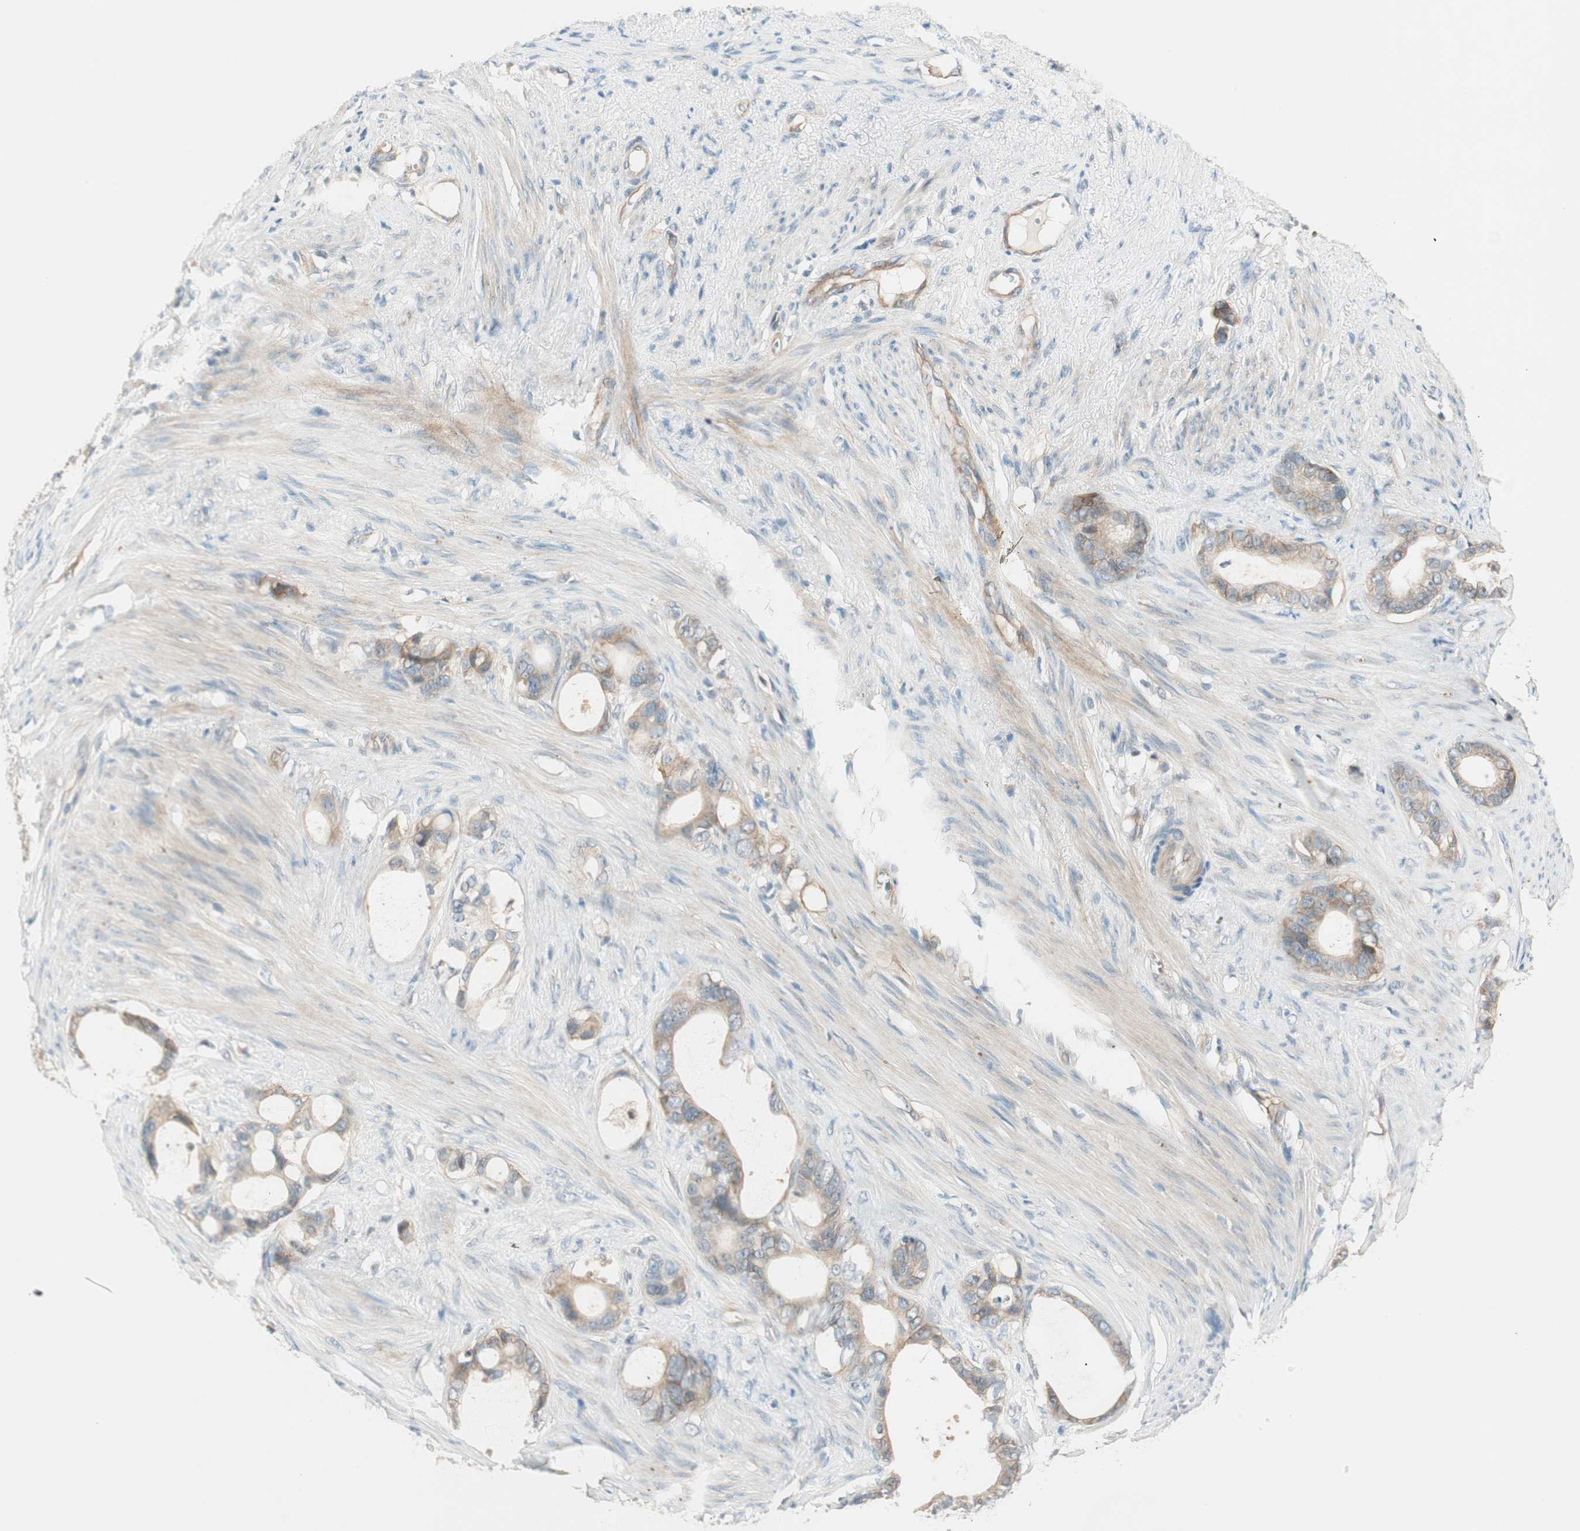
{"staining": {"intensity": "moderate", "quantity": ">75%", "location": "cytoplasmic/membranous"}, "tissue": "stomach cancer", "cell_type": "Tumor cells", "image_type": "cancer", "snomed": [{"axis": "morphology", "description": "Adenocarcinoma, NOS"}, {"axis": "topography", "description": "Stomach"}], "caption": "The image demonstrates immunohistochemical staining of stomach cancer (adenocarcinoma). There is moderate cytoplasmic/membranous positivity is appreciated in approximately >75% of tumor cells.", "gene": "PSMD8", "patient": {"sex": "female", "age": 75}}